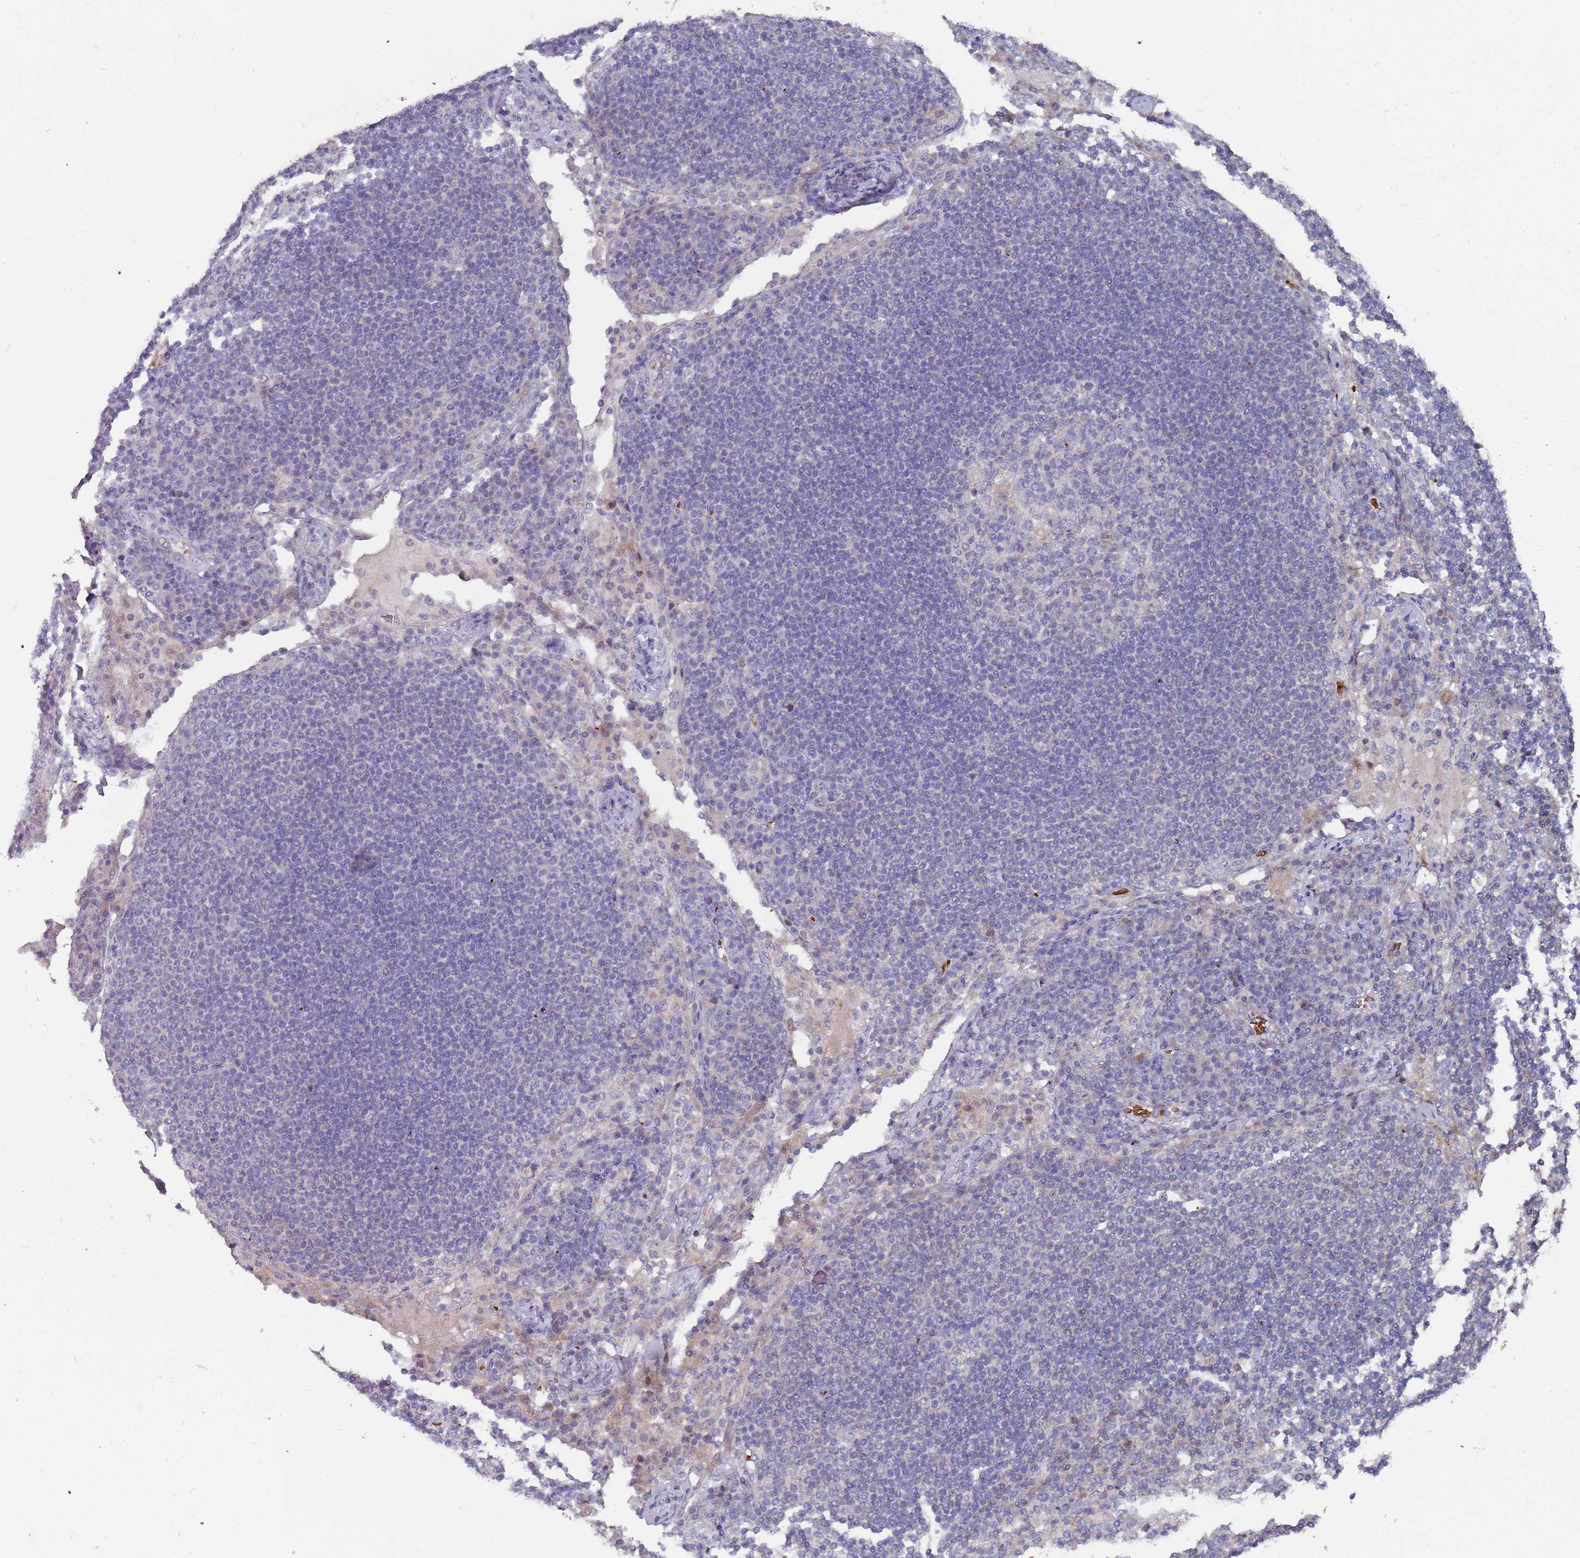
{"staining": {"intensity": "negative", "quantity": "none", "location": "none"}, "tissue": "lymph node", "cell_type": "Germinal center cells", "image_type": "normal", "snomed": [{"axis": "morphology", "description": "Normal tissue, NOS"}, {"axis": "topography", "description": "Lymph node"}], "caption": "Protein analysis of benign lymph node shows no significant positivity in germinal center cells. Brightfield microscopy of IHC stained with DAB (3,3'-diaminobenzidine) (brown) and hematoxylin (blue), captured at high magnification.", "gene": "LACC1", "patient": {"sex": "female", "age": 53}}